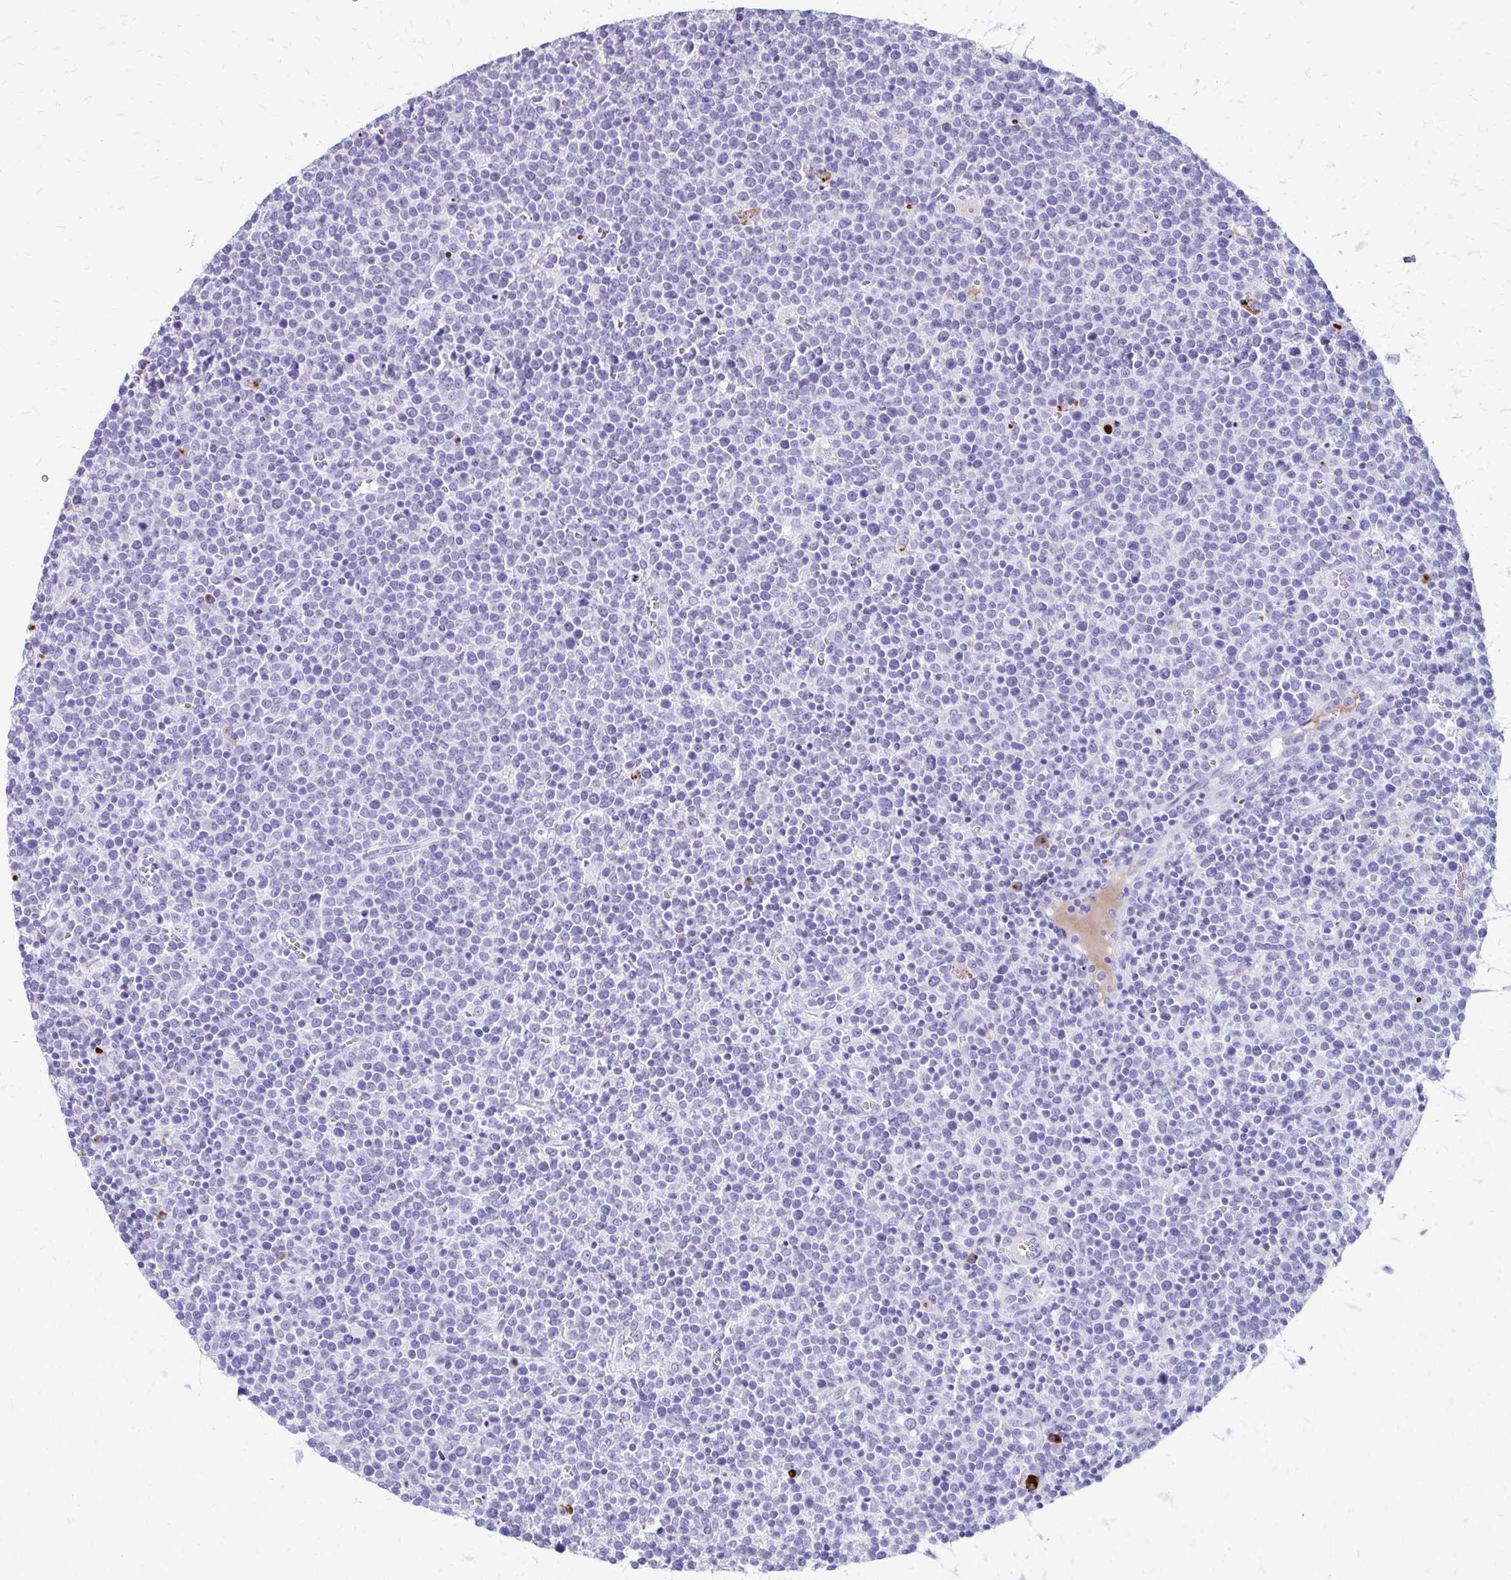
{"staining": {"intensity": "negative", "quantity": "none", "location": "none"}, "tissue": "lymphoma", "cell_type": "Tumor cells", "image_type": "cancer", "snomed": [{"axis": "morphology", "description": "Malignant lymphoma, non-Hodgkin's type, High grade"}, {"axis": "topography", "description": "Lymph node"}], "caption": "DAB (3,3'-diaminobenzidine) immunohistochemical staining of lymphoma displays no significant staining in tumor cells.", "gene": "SATL1", "patient": {"sex": "male", "age": 61}}